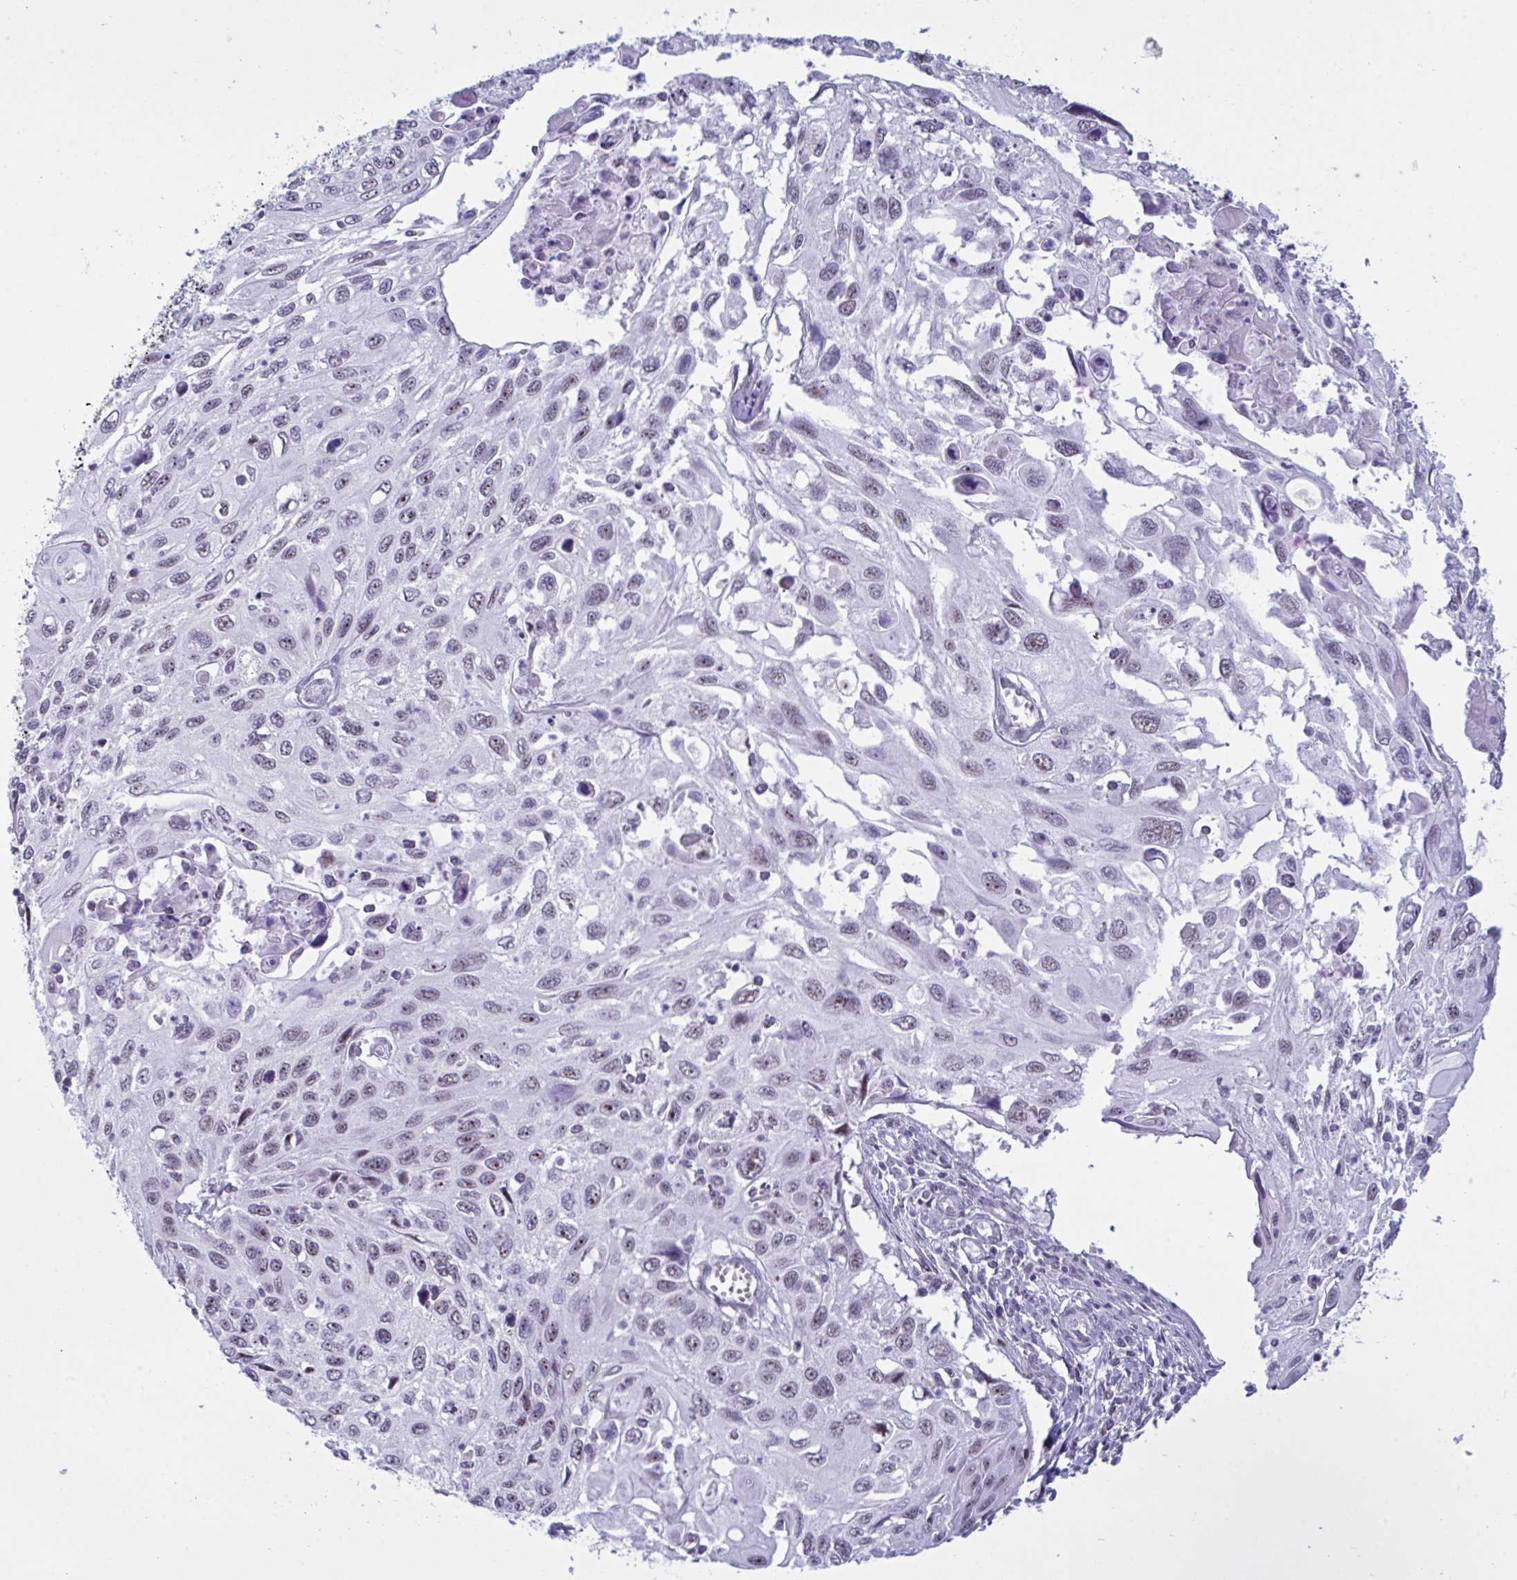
{"staining": {"intensity": "weak", "quantity": ">75%", "location": "nuclear"}, "tissue": "cervical cancer", "cell_type": "Tumor cells", "image_type": "cancer", "snomed": [{"axis": "morphology", "description": "Squamous cell carcinoma, NOS"}, {"axis": "topography", "description": "Cervix"}], "caption": "Weak nuclear protein expression is seen in approximately >75% of tumor cells in squamous cell carcinoma (cervical).", "gene": "ELN", "patient": {"sex": "female", "age": 70}}